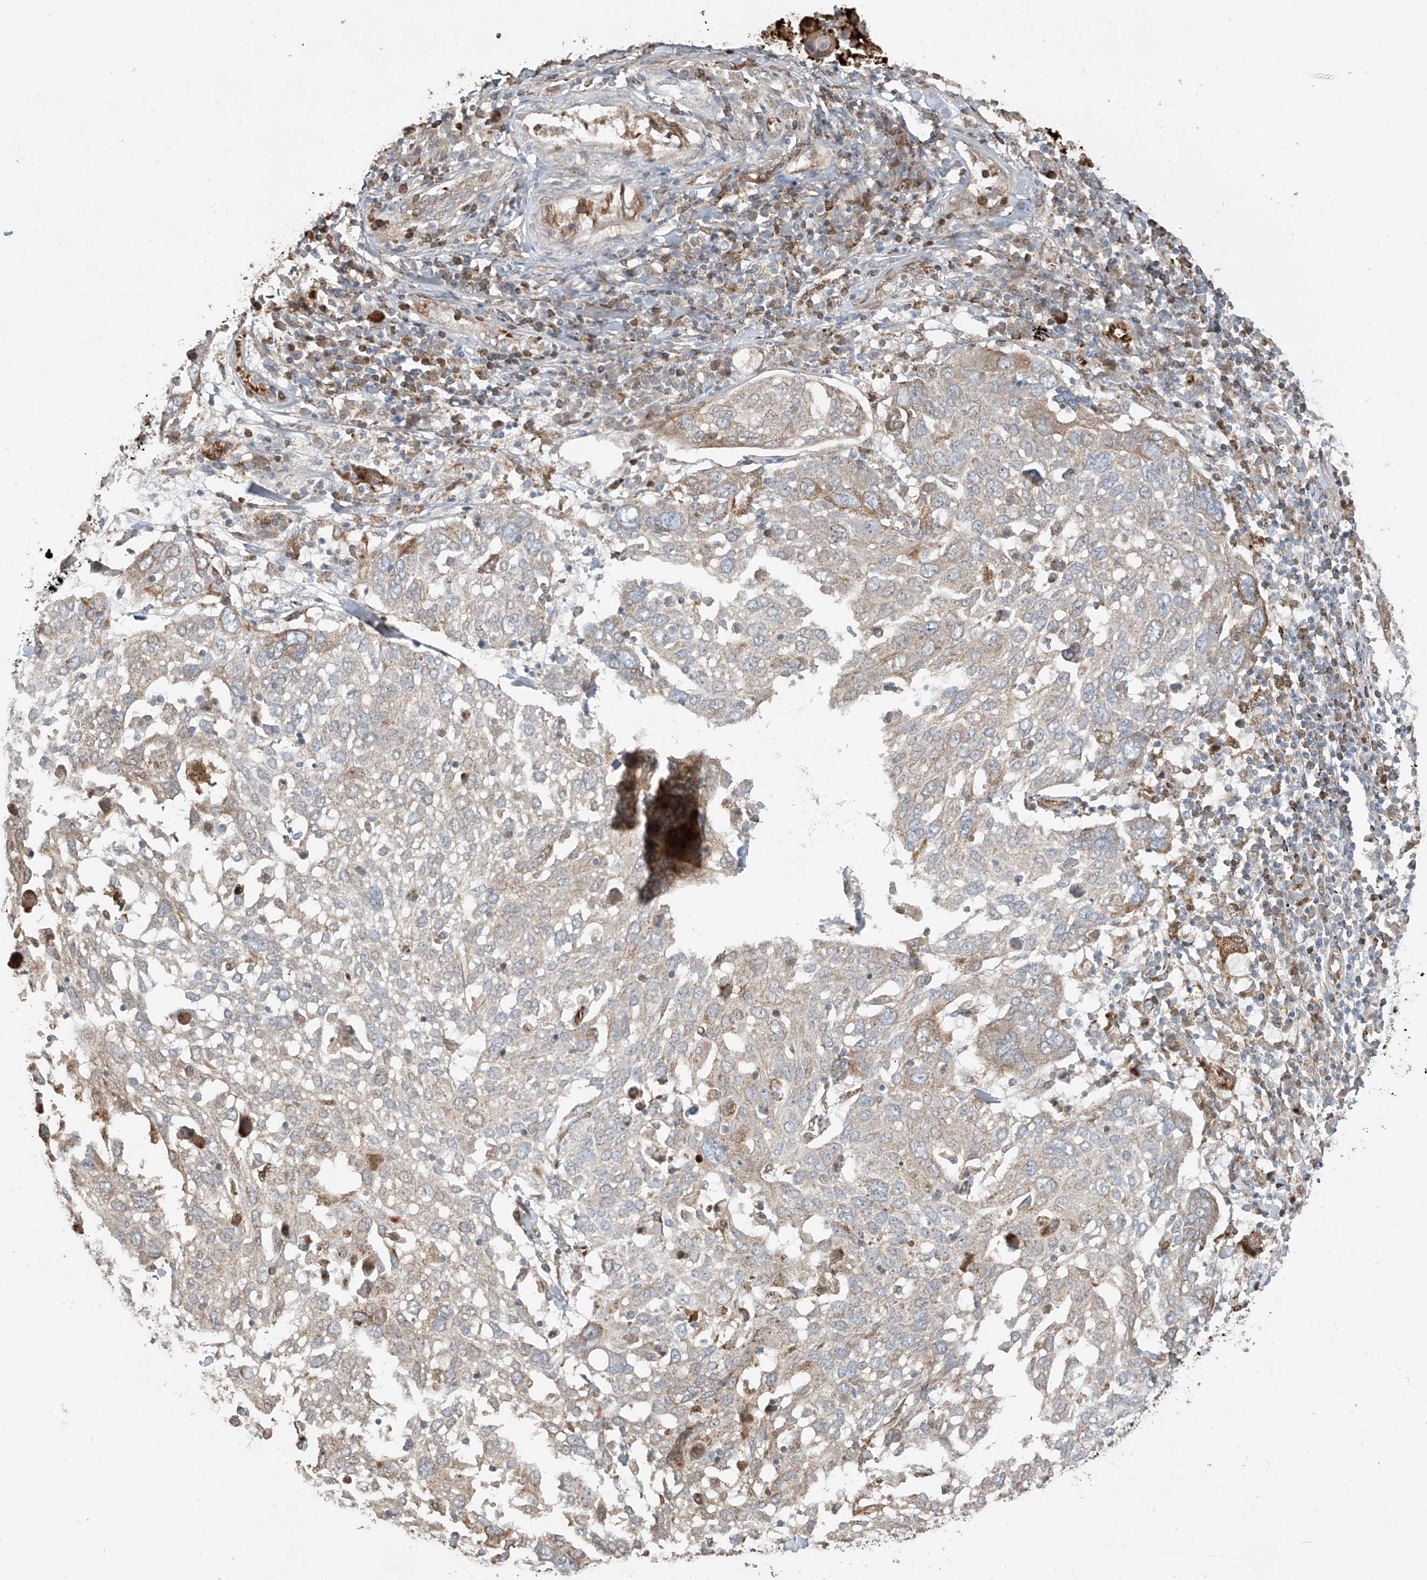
{"staining": {"intensity": "weak", "quantity": "25%-75%", "location": "cytoplasmic/membranous"}, "tissue": "lung cancer", "cell_type": "Tumor cells", "image_type": "cancer", "snomed": [{"axis": "morphology", "description": "Squamous cell carcinoma, NOS"}, {"axis": "topography", "description": "Lung"}], "caption": "Weak cytoplasmic/membranous positivity is present in about 25%-75% of tumor cells in squamous cell carcinoma (lung). (brown staining indicates protein expression, while blue staining denotes nuclei).", "gene": "ABTB1", "patient": {"sex": "male", "age": 65}}